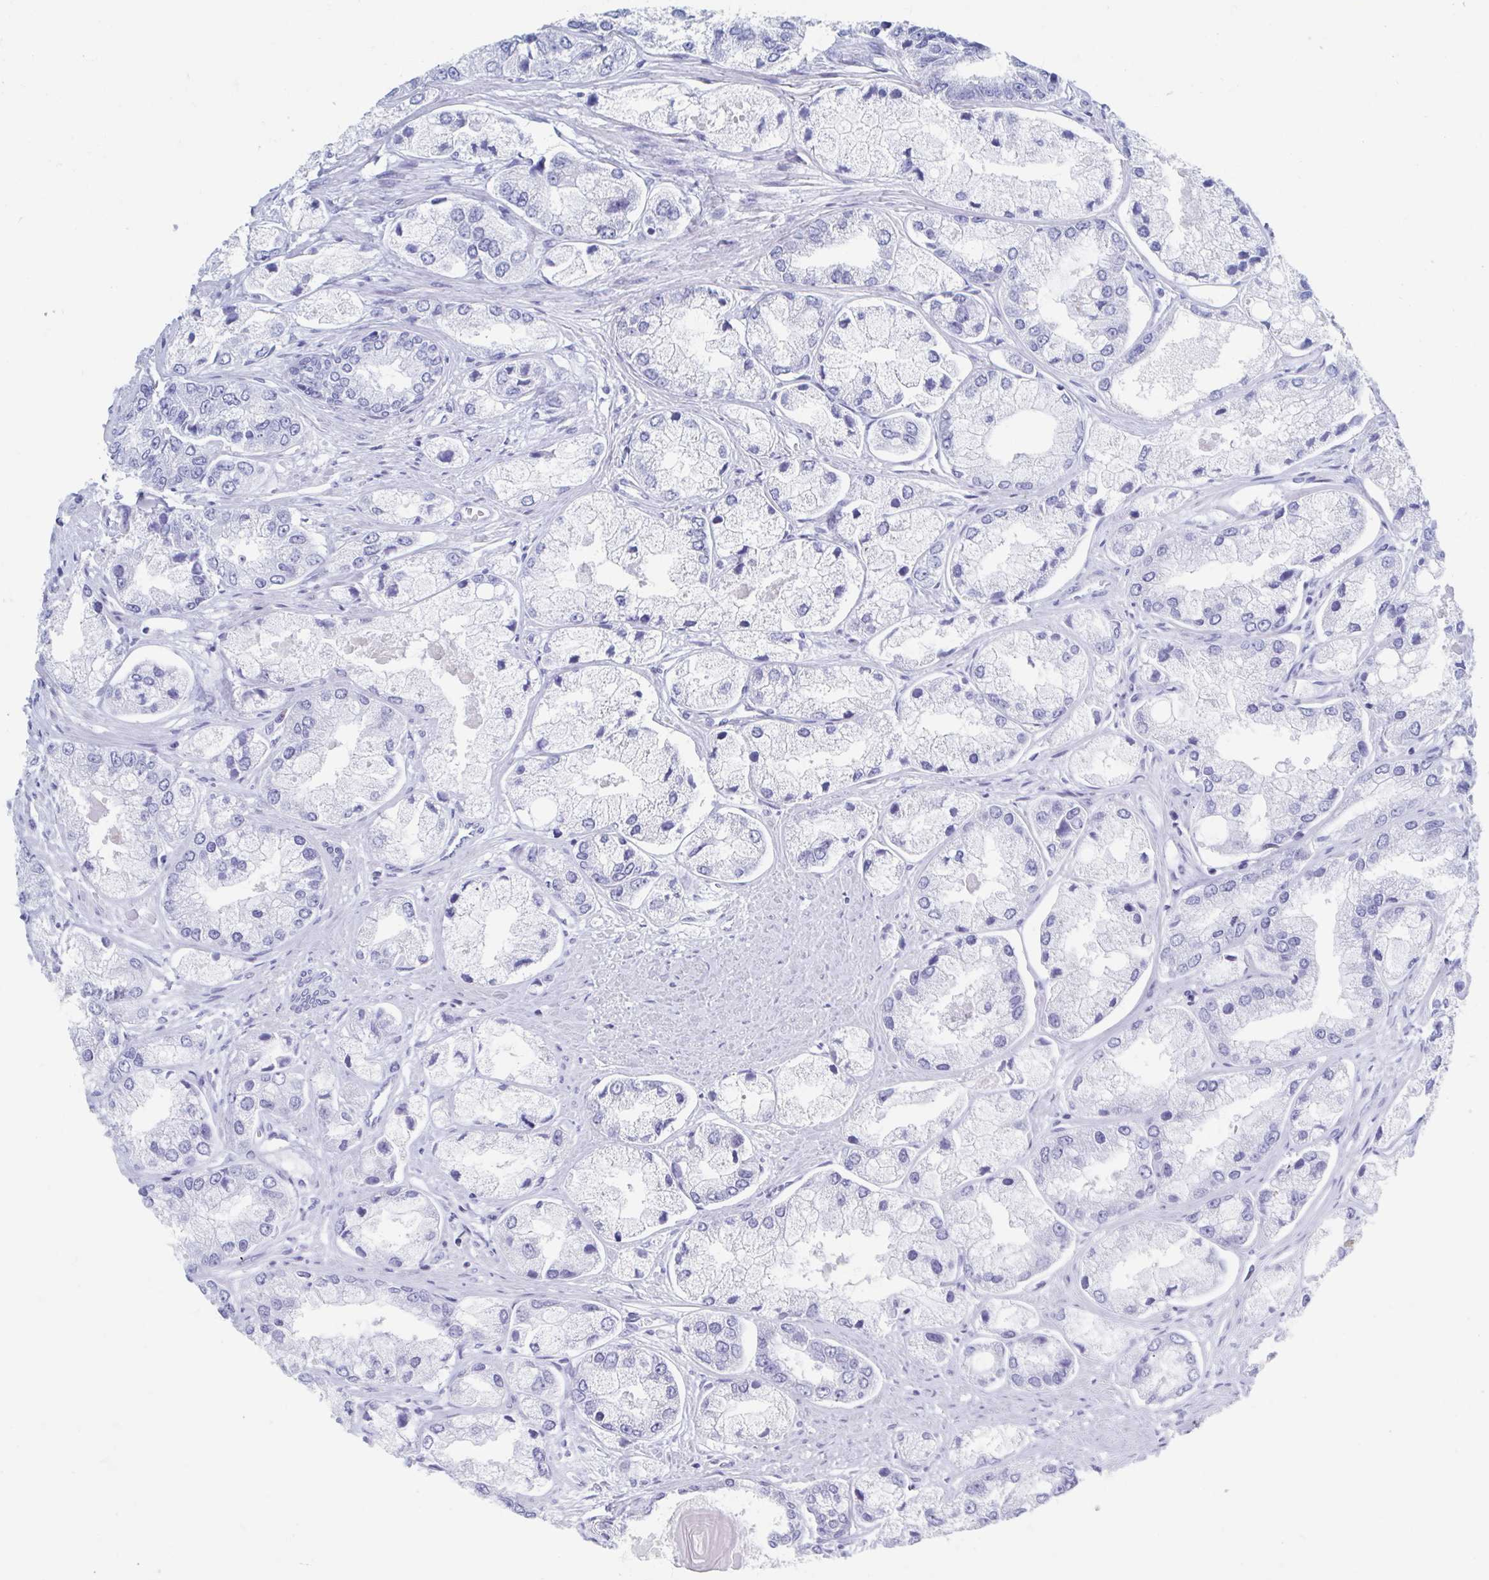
{"staining": {"intensity": "negative", "quantity": "none", "location": "none"}, "tissue": "prostate cancer", "cell_type": "Tumor cells", "image_type": "cancer", "snomed": [{"axis": "morphology", "description": "Adenocarcinoma, Low grade"}, {"axis": "topography", "description": "Prostate"}], "caption": "Prostate cancer (adenocarcinoma (low-grade)) was stained to show a protein in brown. There is no significant staining in tumor cells.", "gene": "C10orf53", "patient": {"sex": "male", "age": 69}}